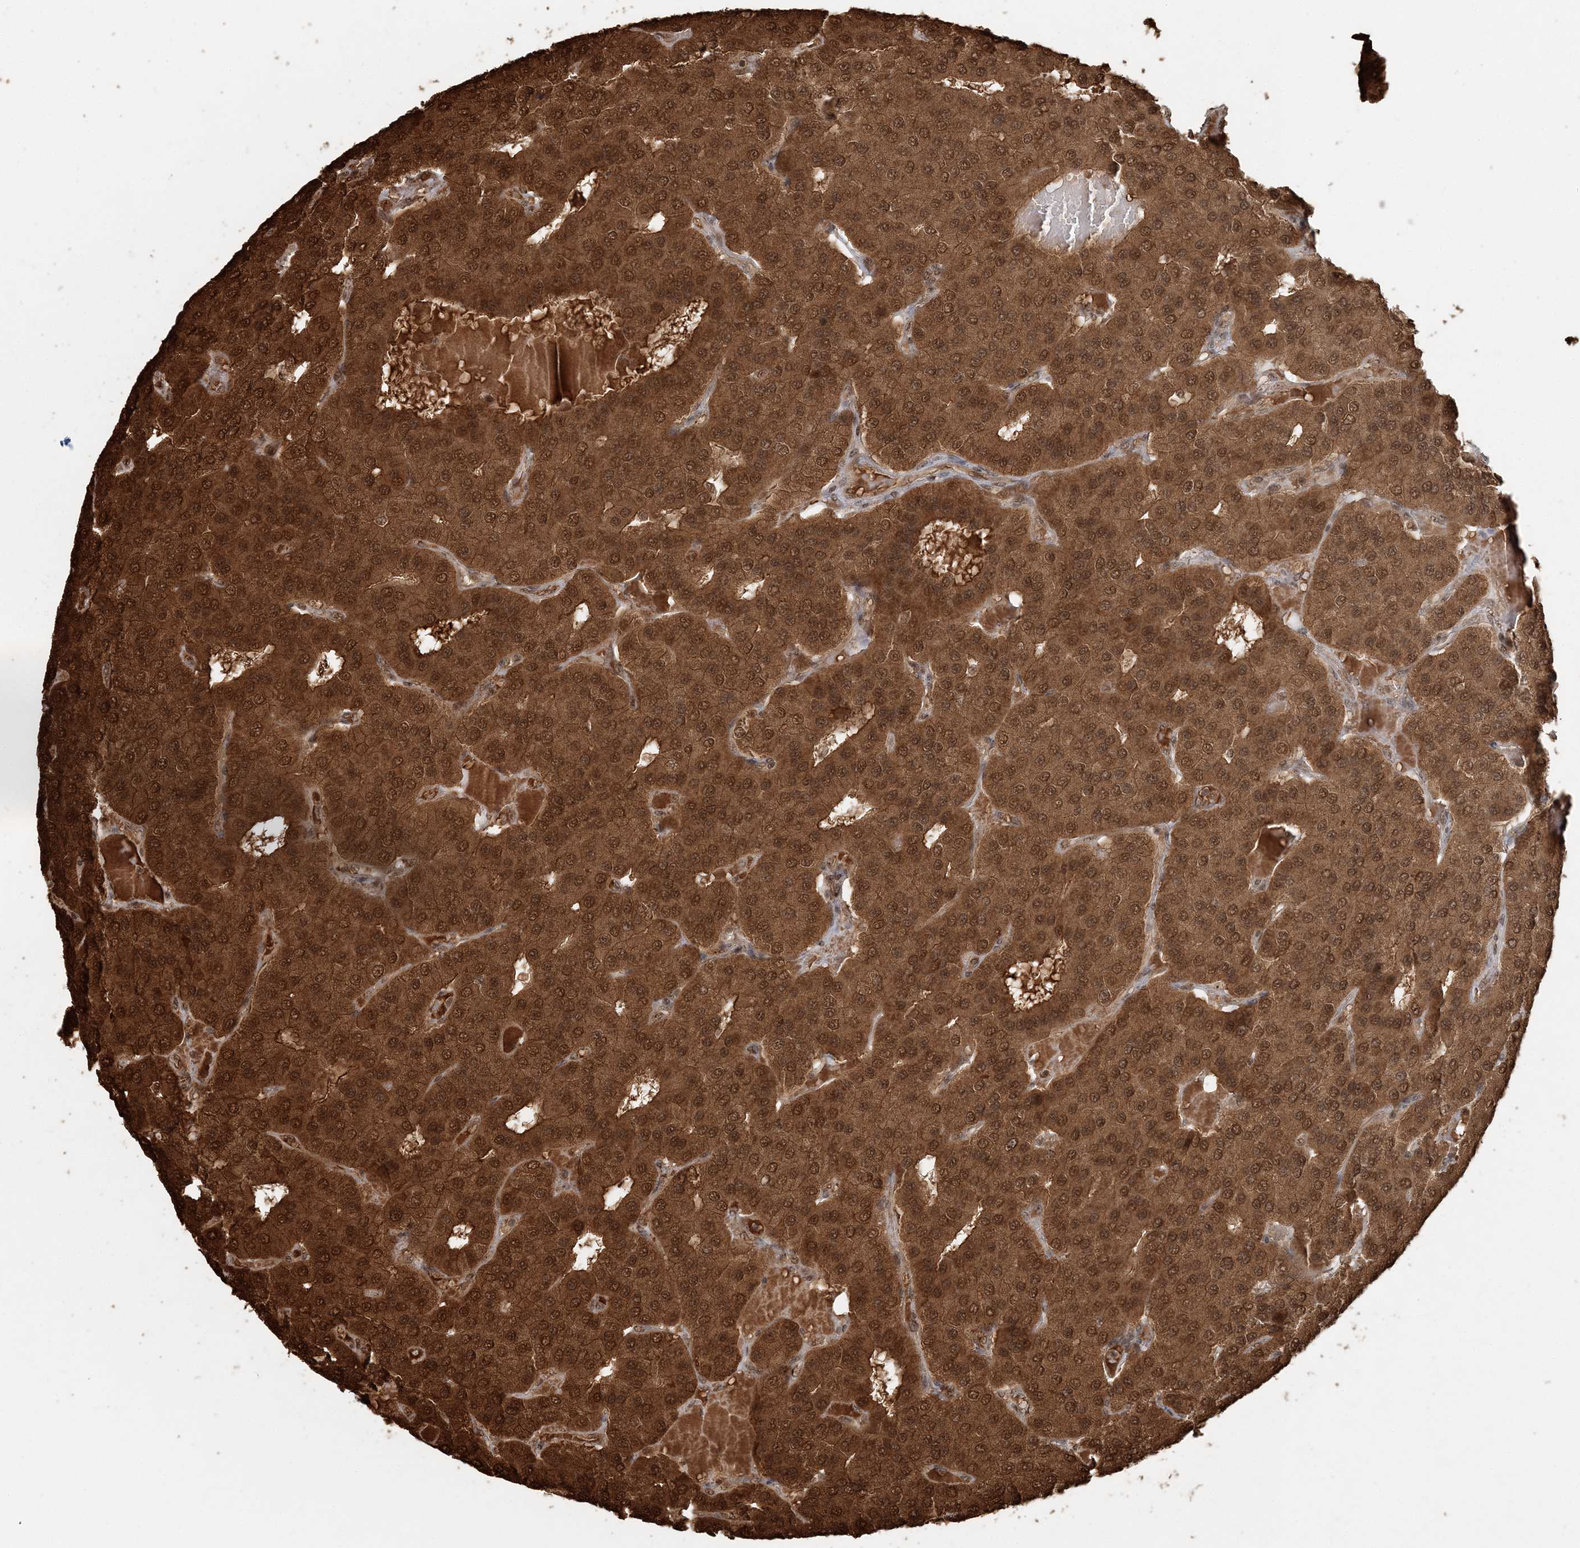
{"staining": {"intensity": "strong", "quantity": ">75%", "location": "cytoplasmic/membranous,nuclear"}, "tissue": "parathyroid gland", "cell_type": "Glandular cells", "image_type": "normal", "snomed": [{"axis": "morphology", "description": "Normal tissue, NOS"}, {"axis": "morphology", "description": "Adenoma, NOS"}, {"axis": "topography", "description": "Parathyroid gland"}], "caption": "Glandular cells display strong cytoplasmic/membranous,nuclear positivity in about >75% of cells in benign parathyroid gland.", "gene": "ARHGAP35", "patient": {"sex": "female", "age": 86}}